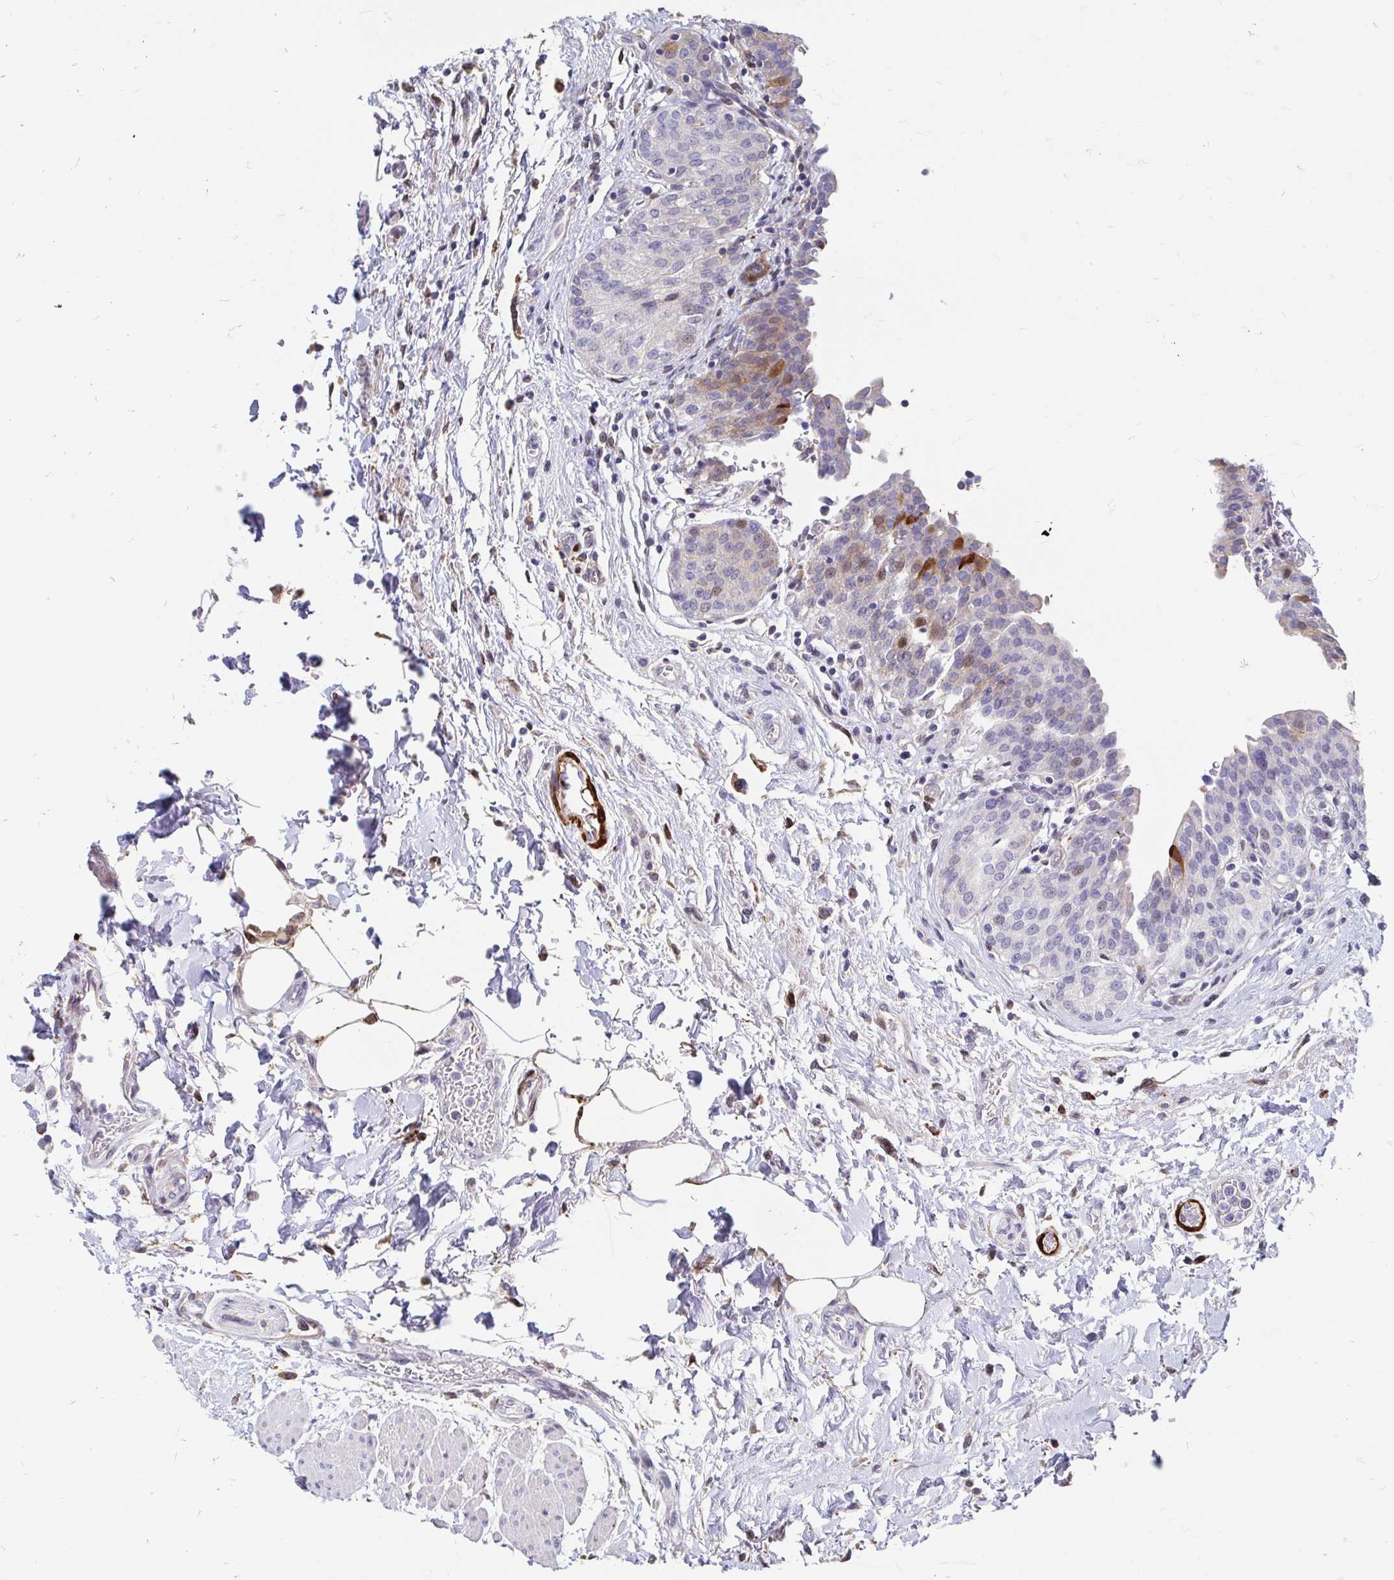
{"staining": {"intensity": "moderate", "quantity": "<25%", "location": "cytoplasmic/membranous"}, "tissue": "urinary bladder", "cell_type": "Urothelial cells", "image_type": "normal", "snomed": [{"axis": "morphology", "description": "Normal tissue, NOS"}, {"axis": "topography", "description": "Urinary bladder"}], "caption": "High-power microscopy captured an IHC histopathology image of normal urinary bladder, revealing moderate cytoplasmic/membranous positivity in approximately <25% of urothelial cells.", "gene": "CDKL1", "patient": {"sex": "male", "age": 68}}